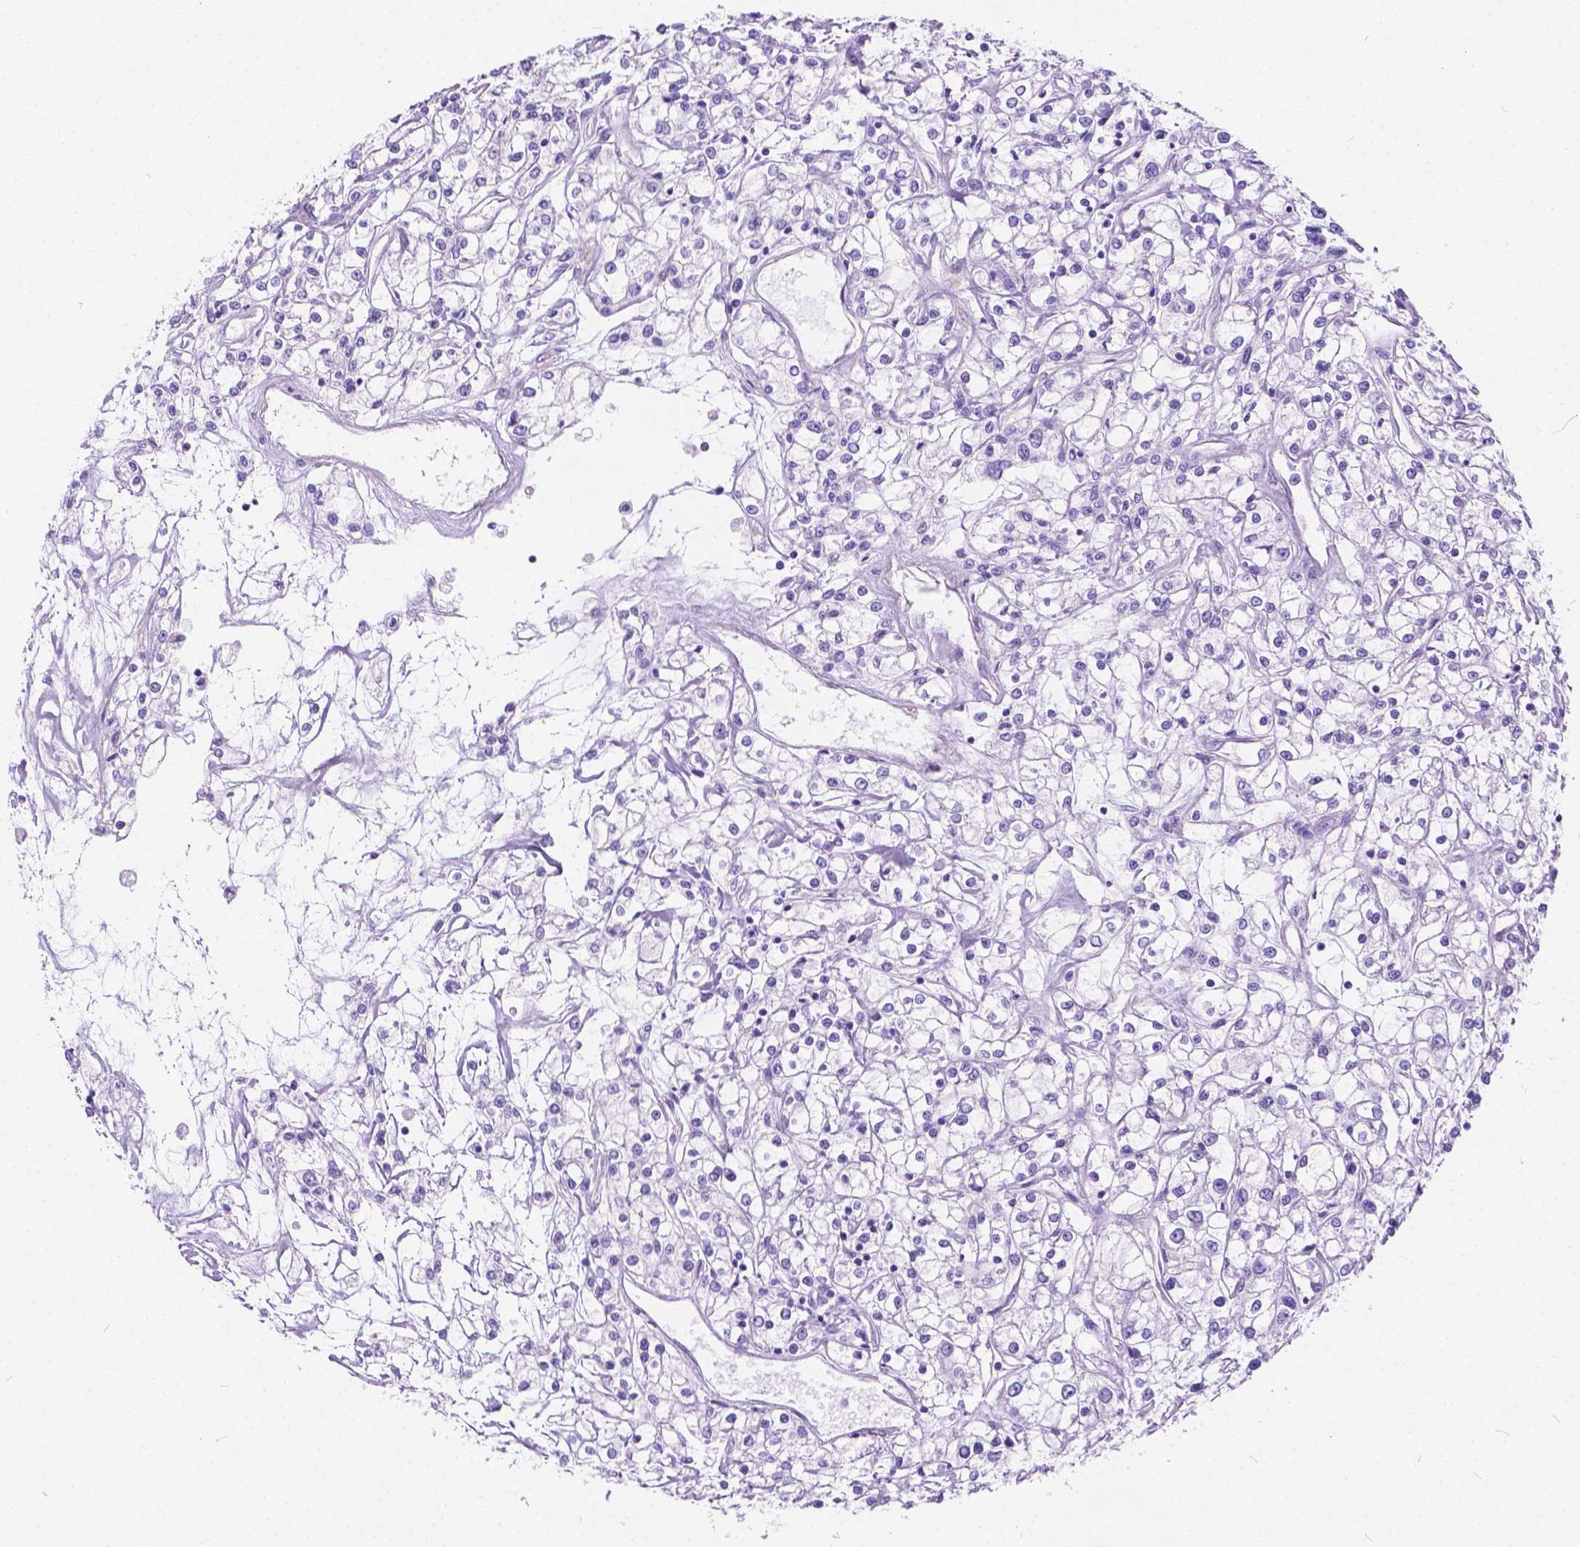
{"staining": {"intensity": "negative", "quantity": "none", "location": "none"}, "tissue": "renal cancer", "cell_type": "Tumor cells", "image_type": "cancer", "snomed": [{"axis": "morphology", "description": "Adenocarcinoma, NOS"}, {"axis": "topography", "description": "Kidney"}], "caption": "Photomicrograph shows no significant protein positivity in tumor cells of renal cancer.", "gene": "CHRM1", "patient": {"sex": "female", "age": 59}}